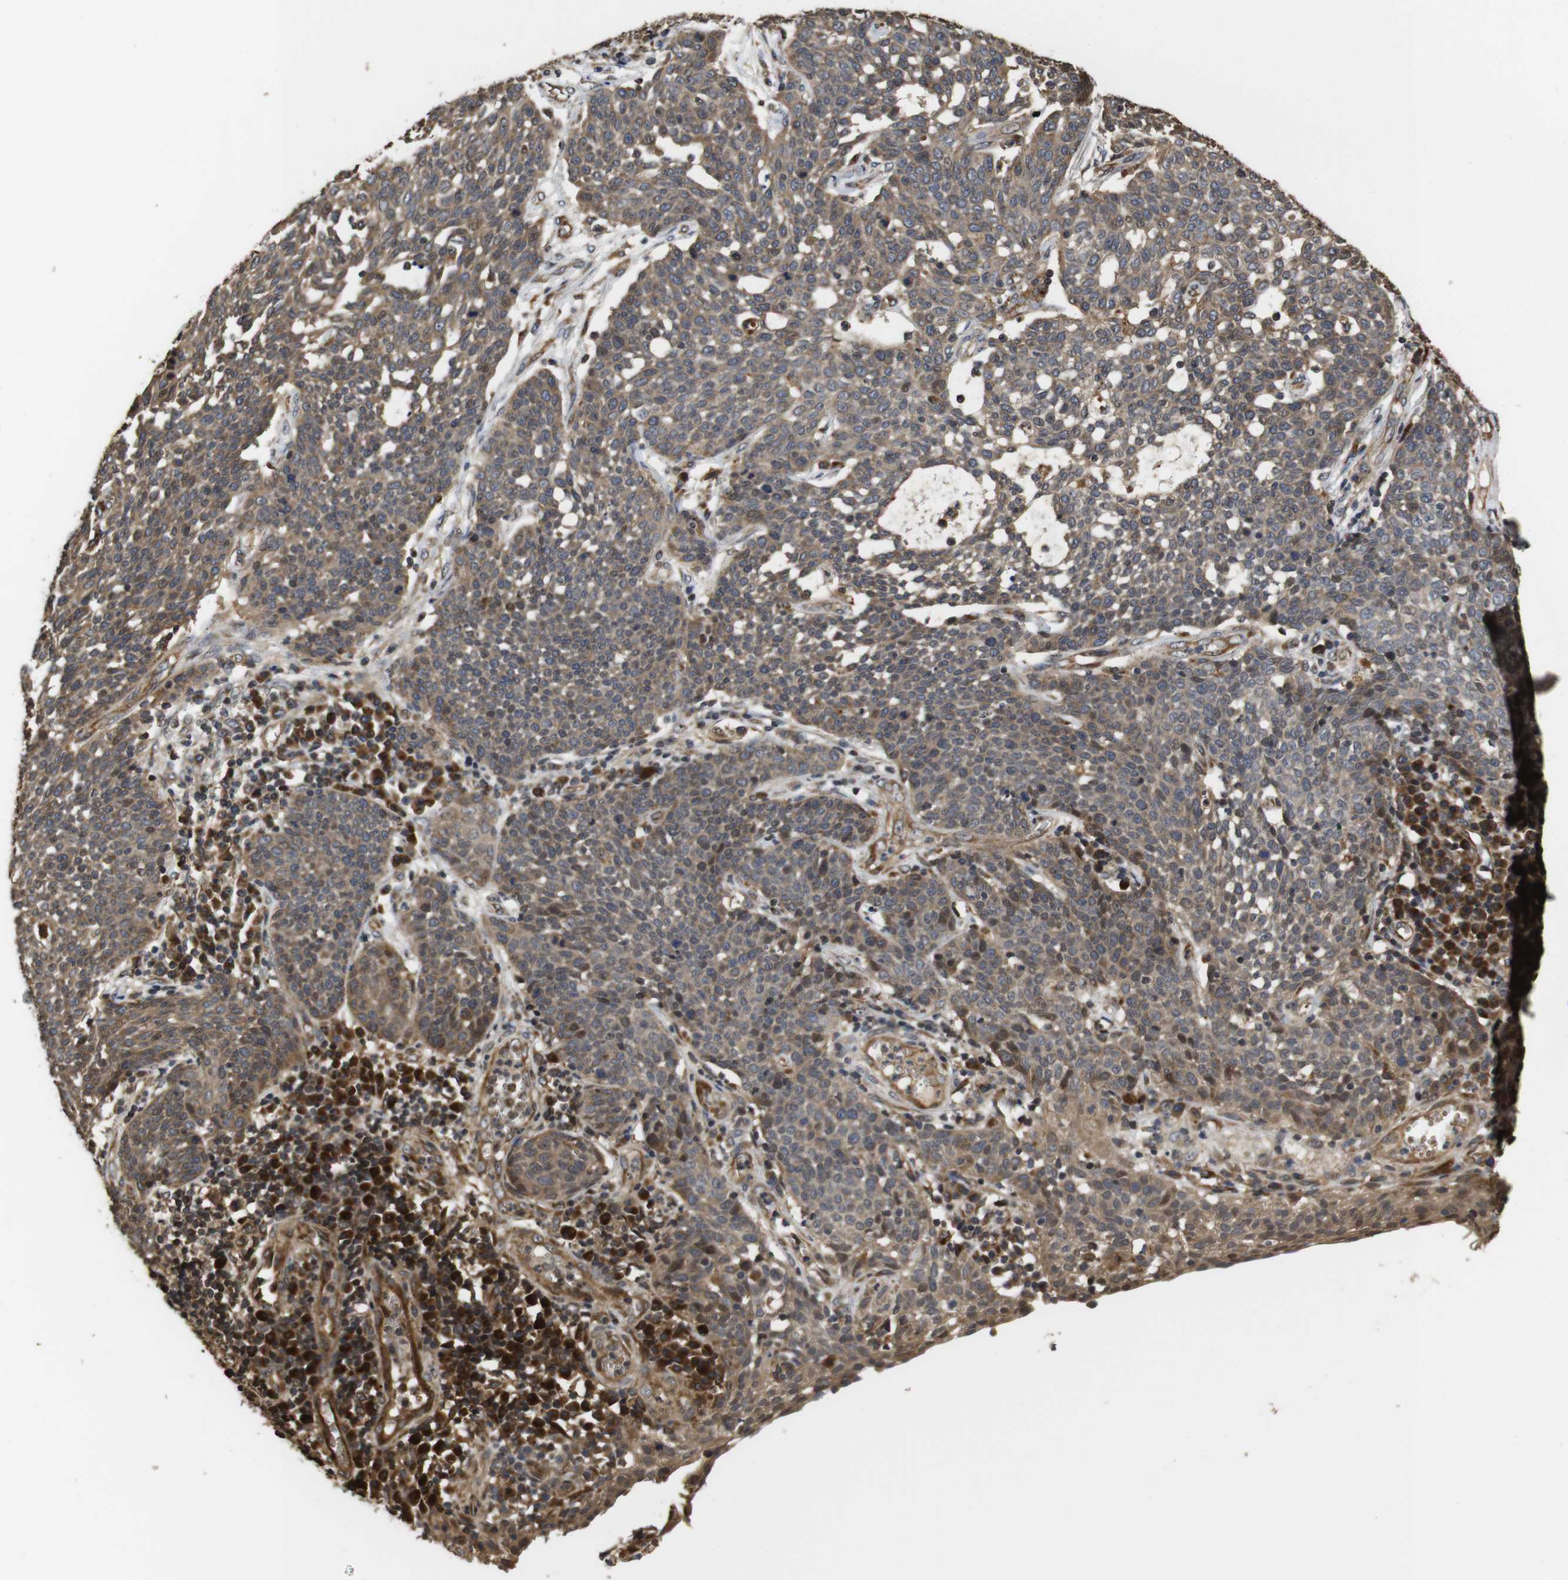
{"staining": {"intensity": "moderate", "quantity": ">75%", "location": "cytoplasmic/membranous"}, "tissue": "cervical cancer", "cell_type": "Tumor cells", "image_type": "cancer", "snomed": [{"axis": "morphology", "description": "Squamous cell carcinoma, NOS"}, {"axis": "topography", "description": "Cervix"}], "caption": "Protein expression analysis of human squamous cell carcinoma (cervical) reveals moderate cytoplasmic/membranous expression in approximately >75% of tumor cells.", "gene": "PTPN14", "patient": {"sex": "female", "age": 34}}